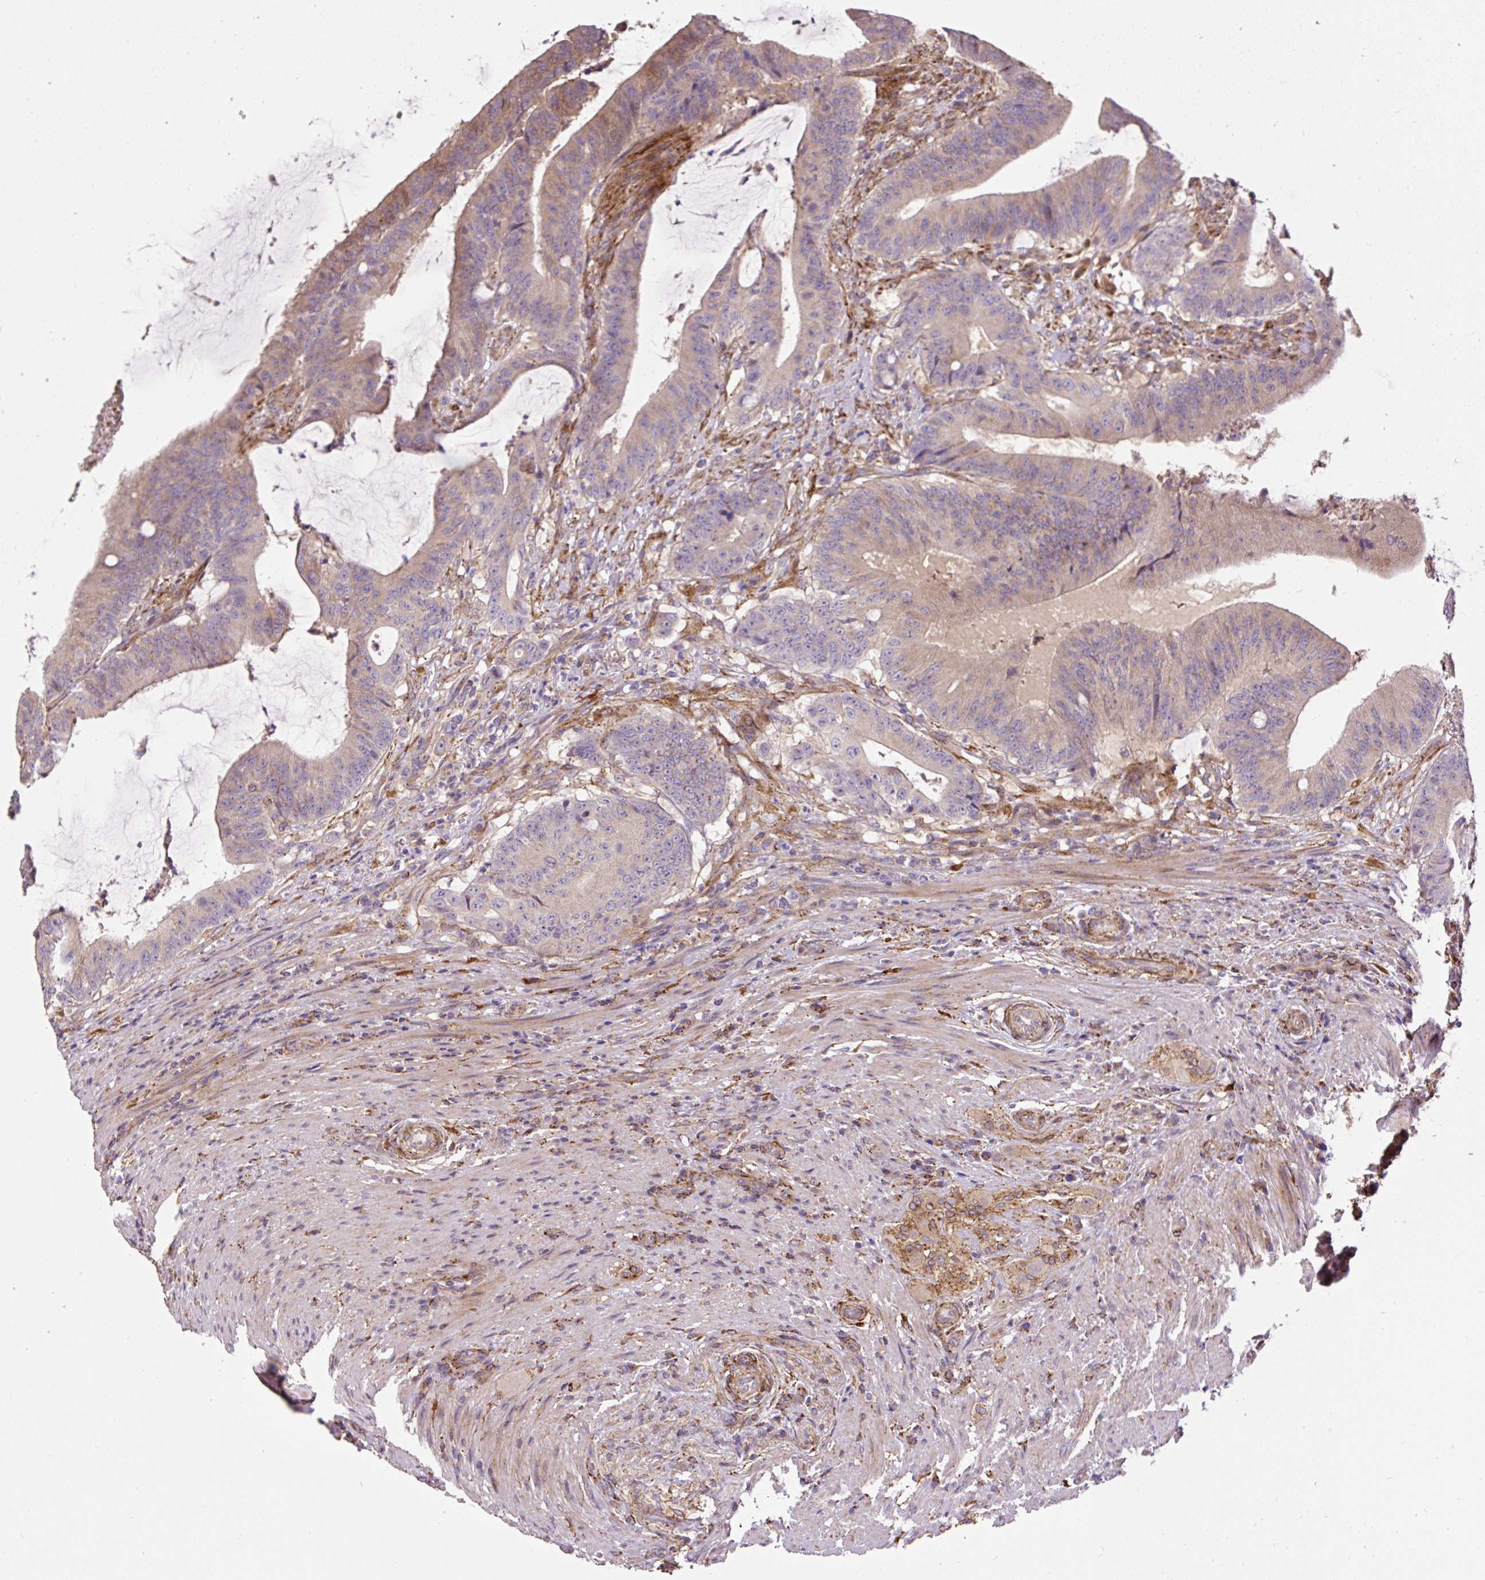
{"staining": {"intensity": "weak", "quantity": "<25%", "location": "cytoplasmic/membranous"}, "tissue": "colorectal cancer", "cell_type": "Tumor cells", "image_type": "cancer", "snomed": [{"axis": "morphology", "description": "Adenocarcinoma, NOS"}, {"axis": "topography", "description": "Colon"}], "caption": "Tumor cells show no significant protein staining in adenocarcinoma (colorectal).", "gene": "RNF170", "patient": {"sex": "female", "age": 43}}